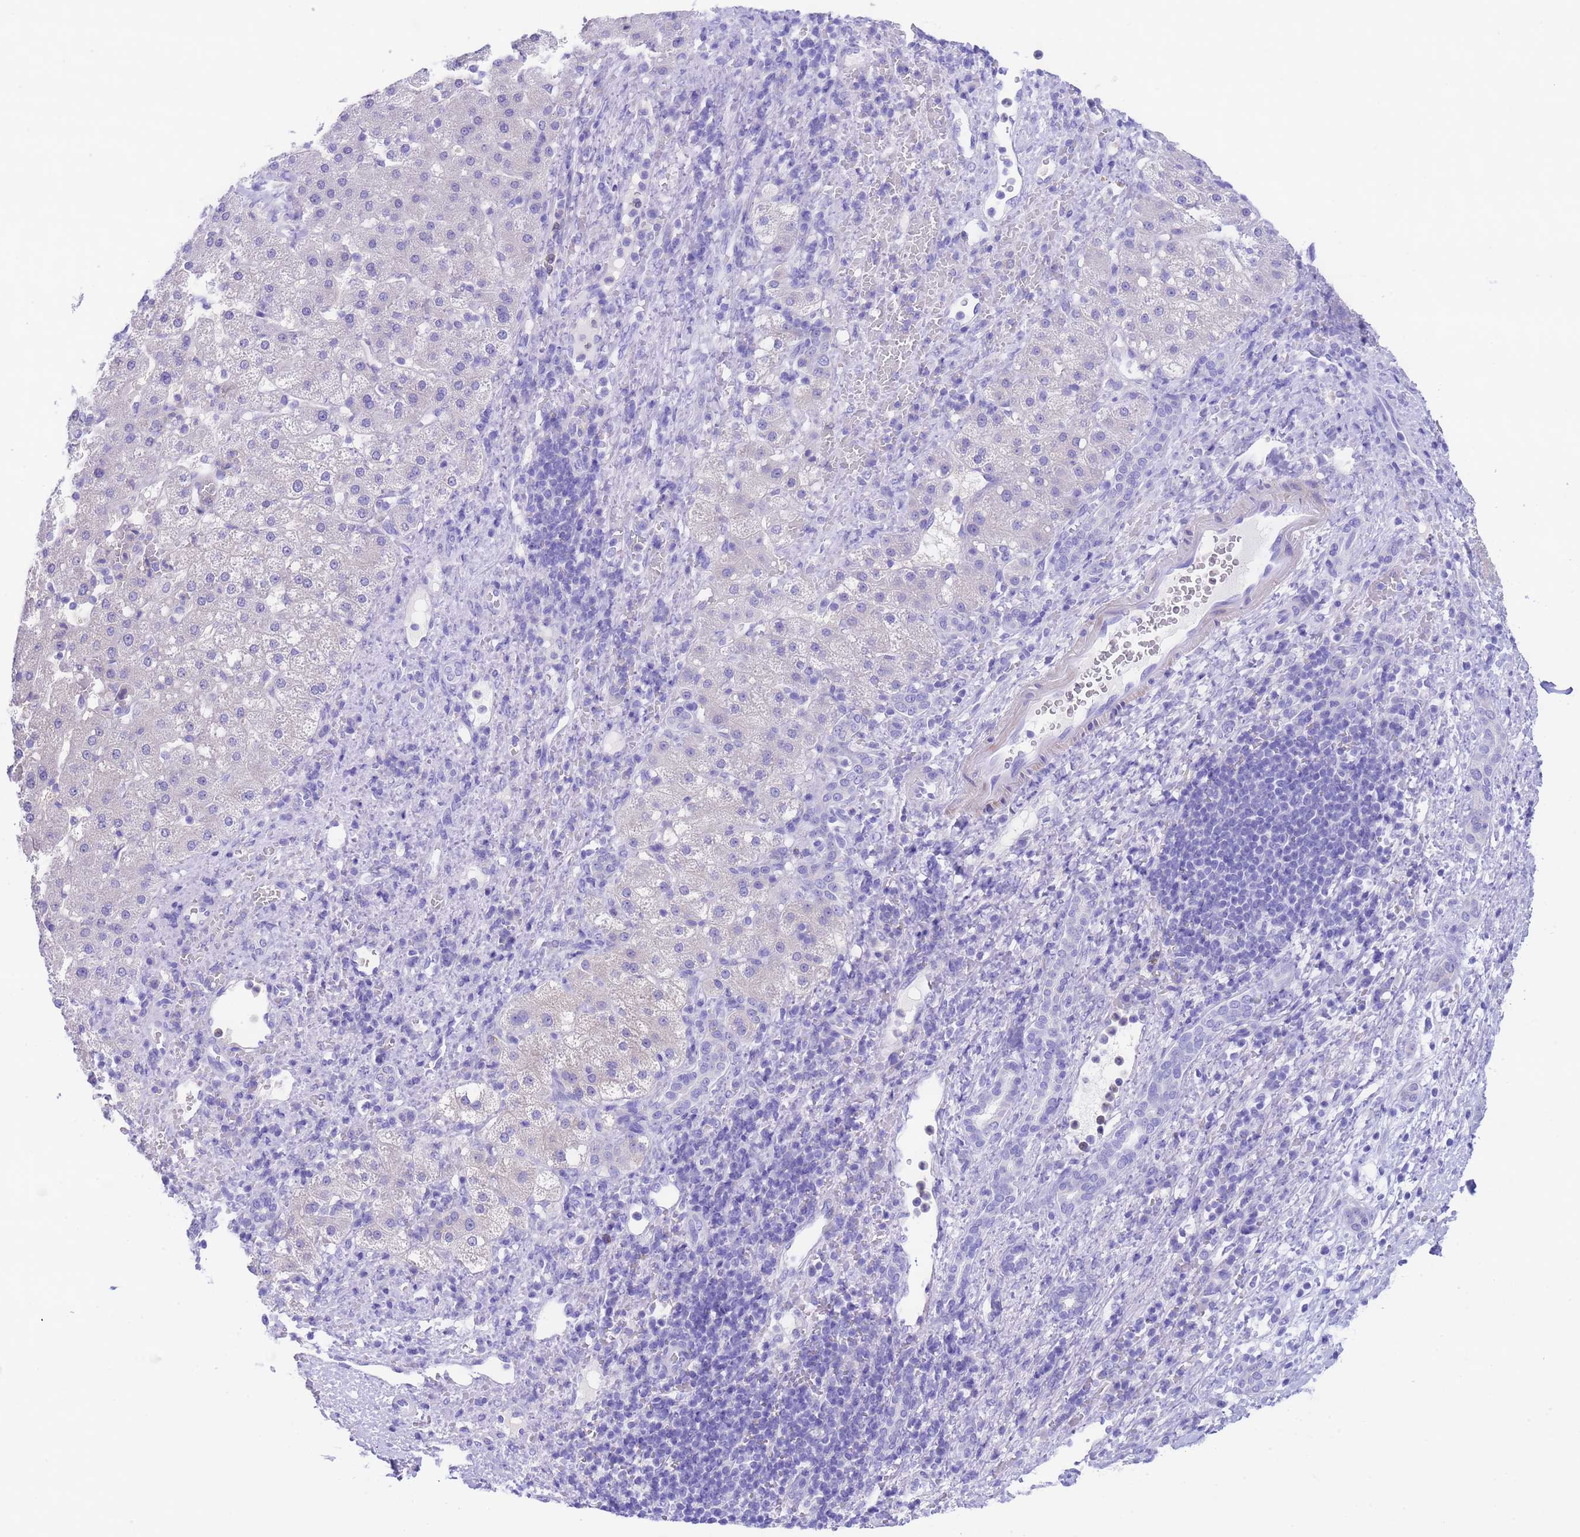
{"staining": {"intensity": "negative", "quantity": "none", "location": "none"}, "tissue": "liver cancer", "cell_type": "Tumor cells", "image_type": "cancer", "snomed": [{"axis": "morphology", "description": "Normal tissue, NOS"}, {"axis": "morphology", "description": "Carcinoma, Hepatocellular, NOS"}, {"axis": "topography", "description": "Liver"}], "caption": "Liver cancer was stained to show a protein in brown. There is no significant staining in tumor cells. The staining is performed using DAB brown chromogen with nuclei counter-stained in using hematoxylin.", "gene": "USP38", "patient": {"sex": "male", "age": 57}}